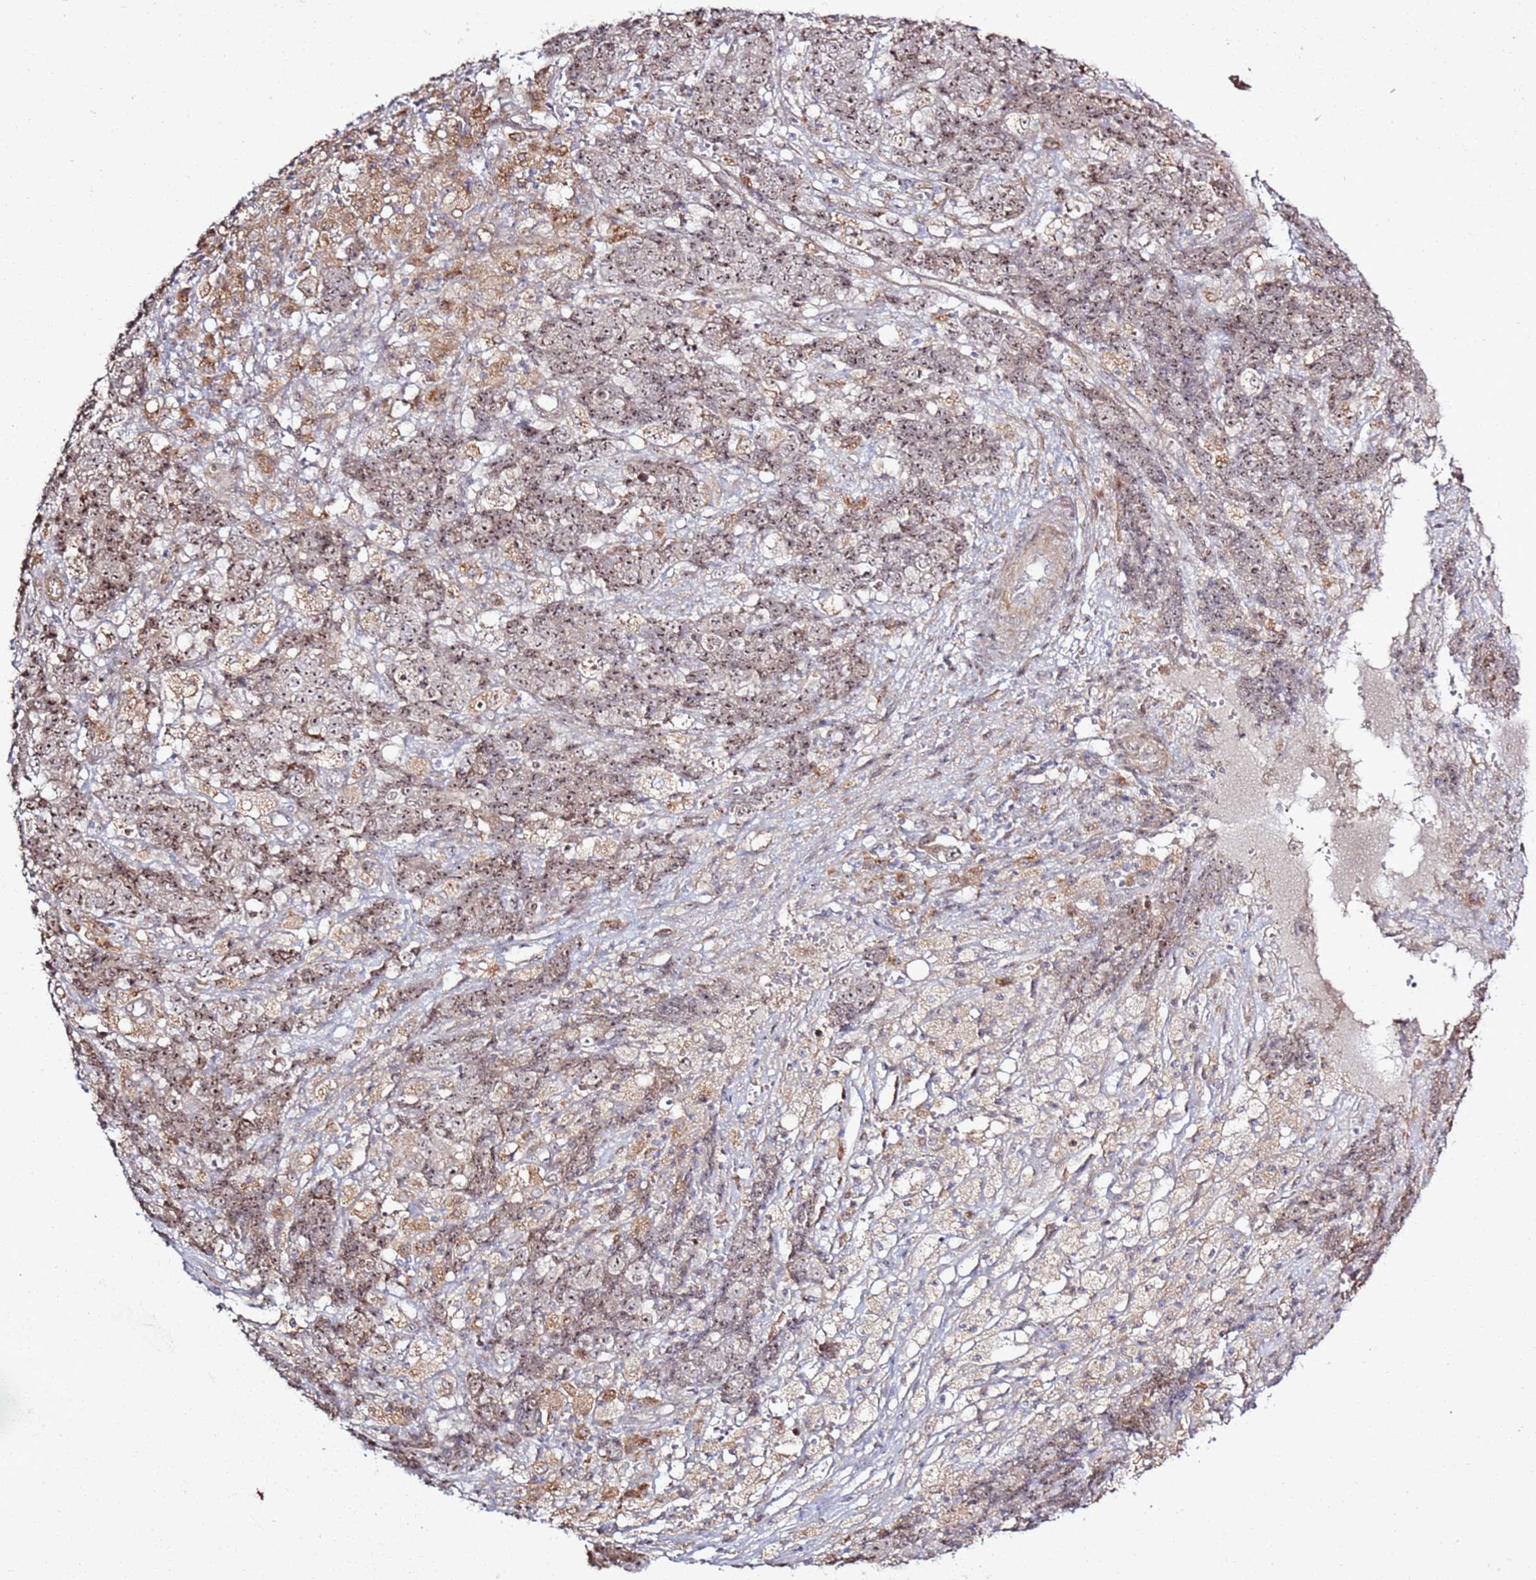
{"staining": {"intensity": "moderate", "quantity": ">75%", "location": "nuclear"}, "tissue": "ovarian cancer", "cell_type": "Tumor cells", "image_type": "cancer", "snomed": [{"axis": "morphology", "description": "Carcinoma, endometroid"}, {"axis": "topography", "description": "Ovary"}], "caption": "Tumor cells exhibit medium levels of moderate nuclear positivity in about >75% of cells in human ovarian endometroid carcinoma.", "gene": "CNPY1", "patient": {"sex": "female", "age": 42}}